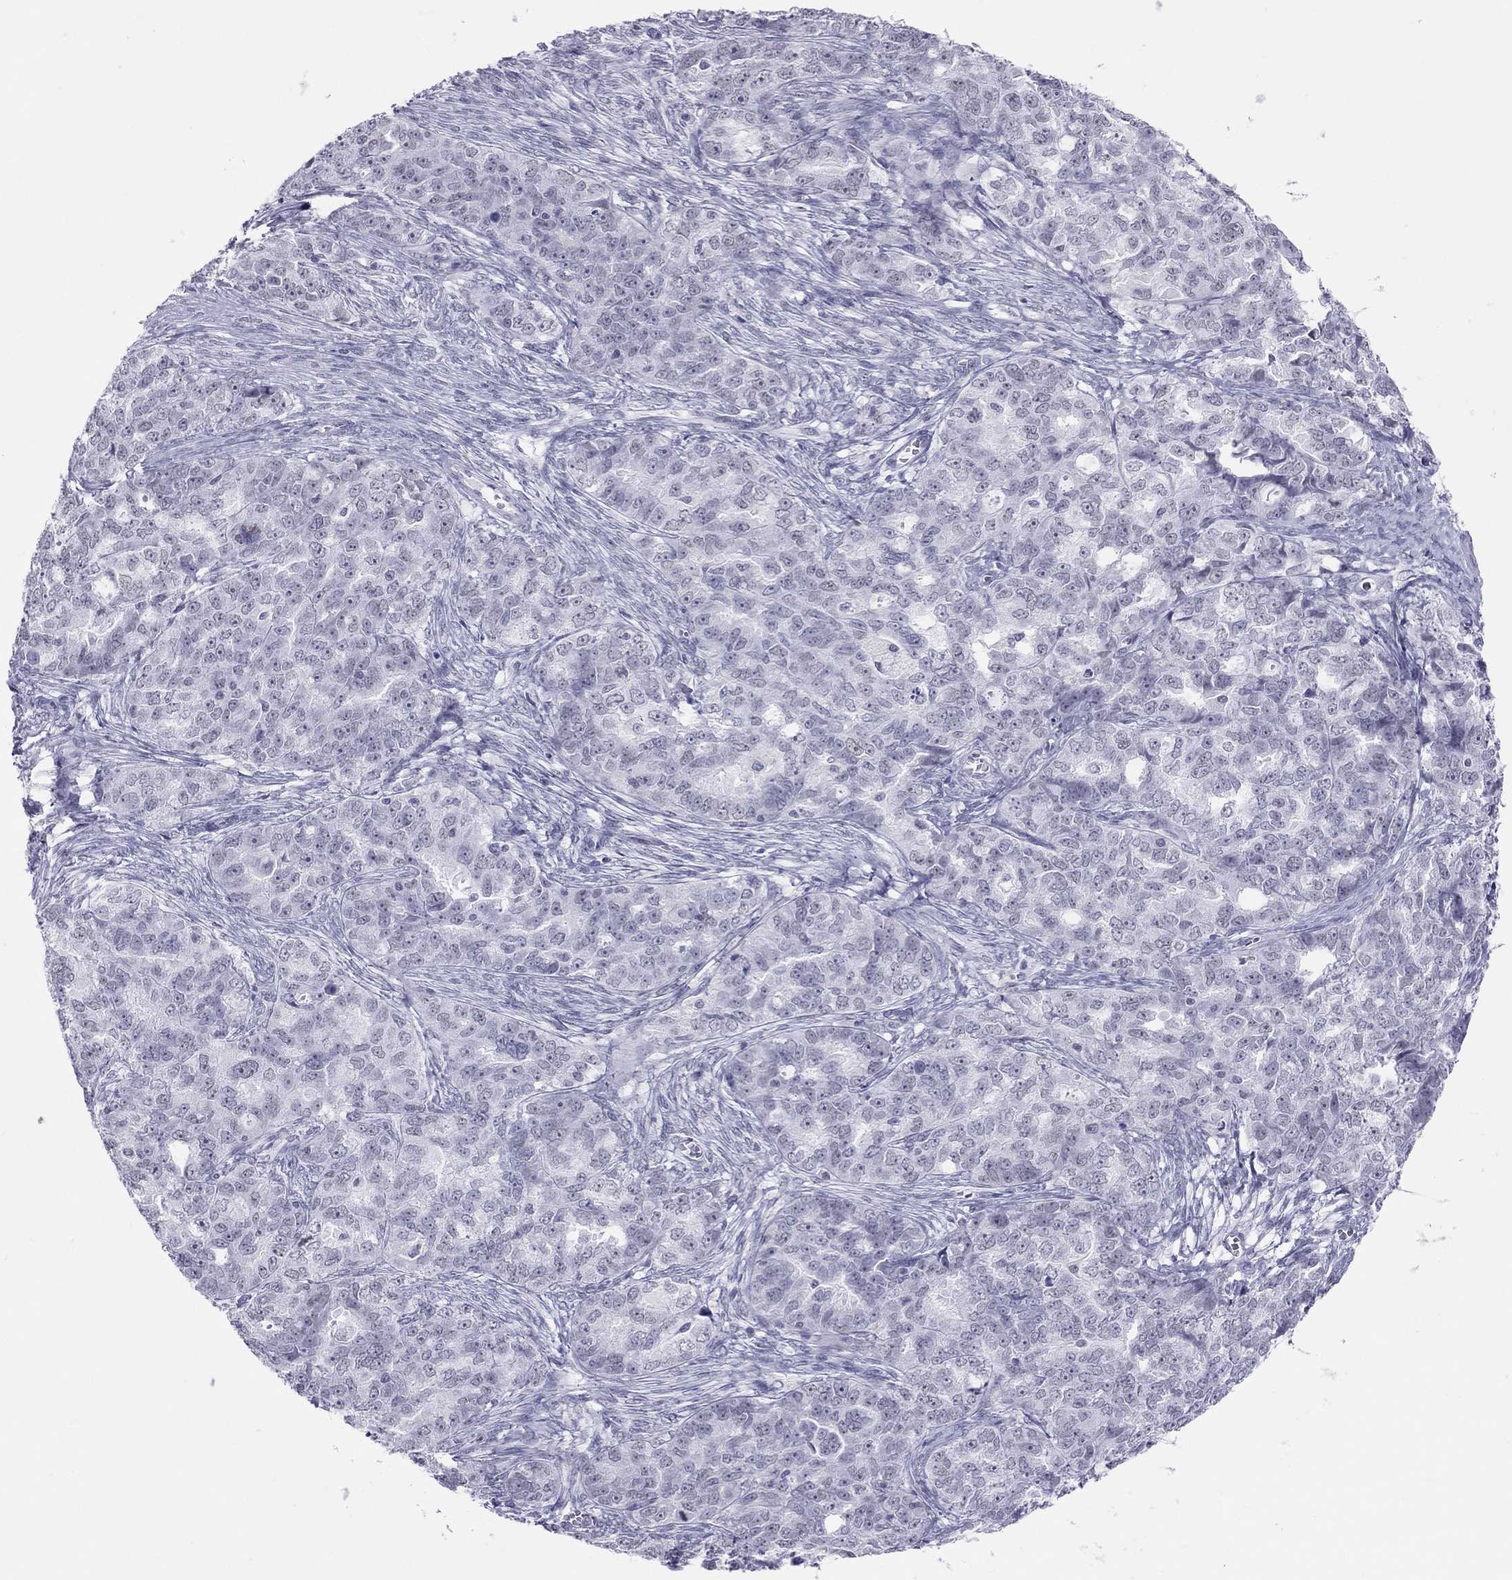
{"staining": {"intensity": "negative", "quantity": "none", "location": "none"}, "tissue": "ovarian cancer", "cell_type": "Tumor cells", "image_type": "cancer", "snomed": [{"axis": "morphology", "description": "Cystadenocarcinoma, serous, NOS"}, {"axis": "topography", "description": "Ovary"}], "caption": "Immunohistochemical staining of human ovarian serous cystadenocarcinoma demonstrates no significant expression in tumor cells. Nuclei are stained in blue.", "gene": "JHY", "patient": {"sex": "female", "age": 51}}